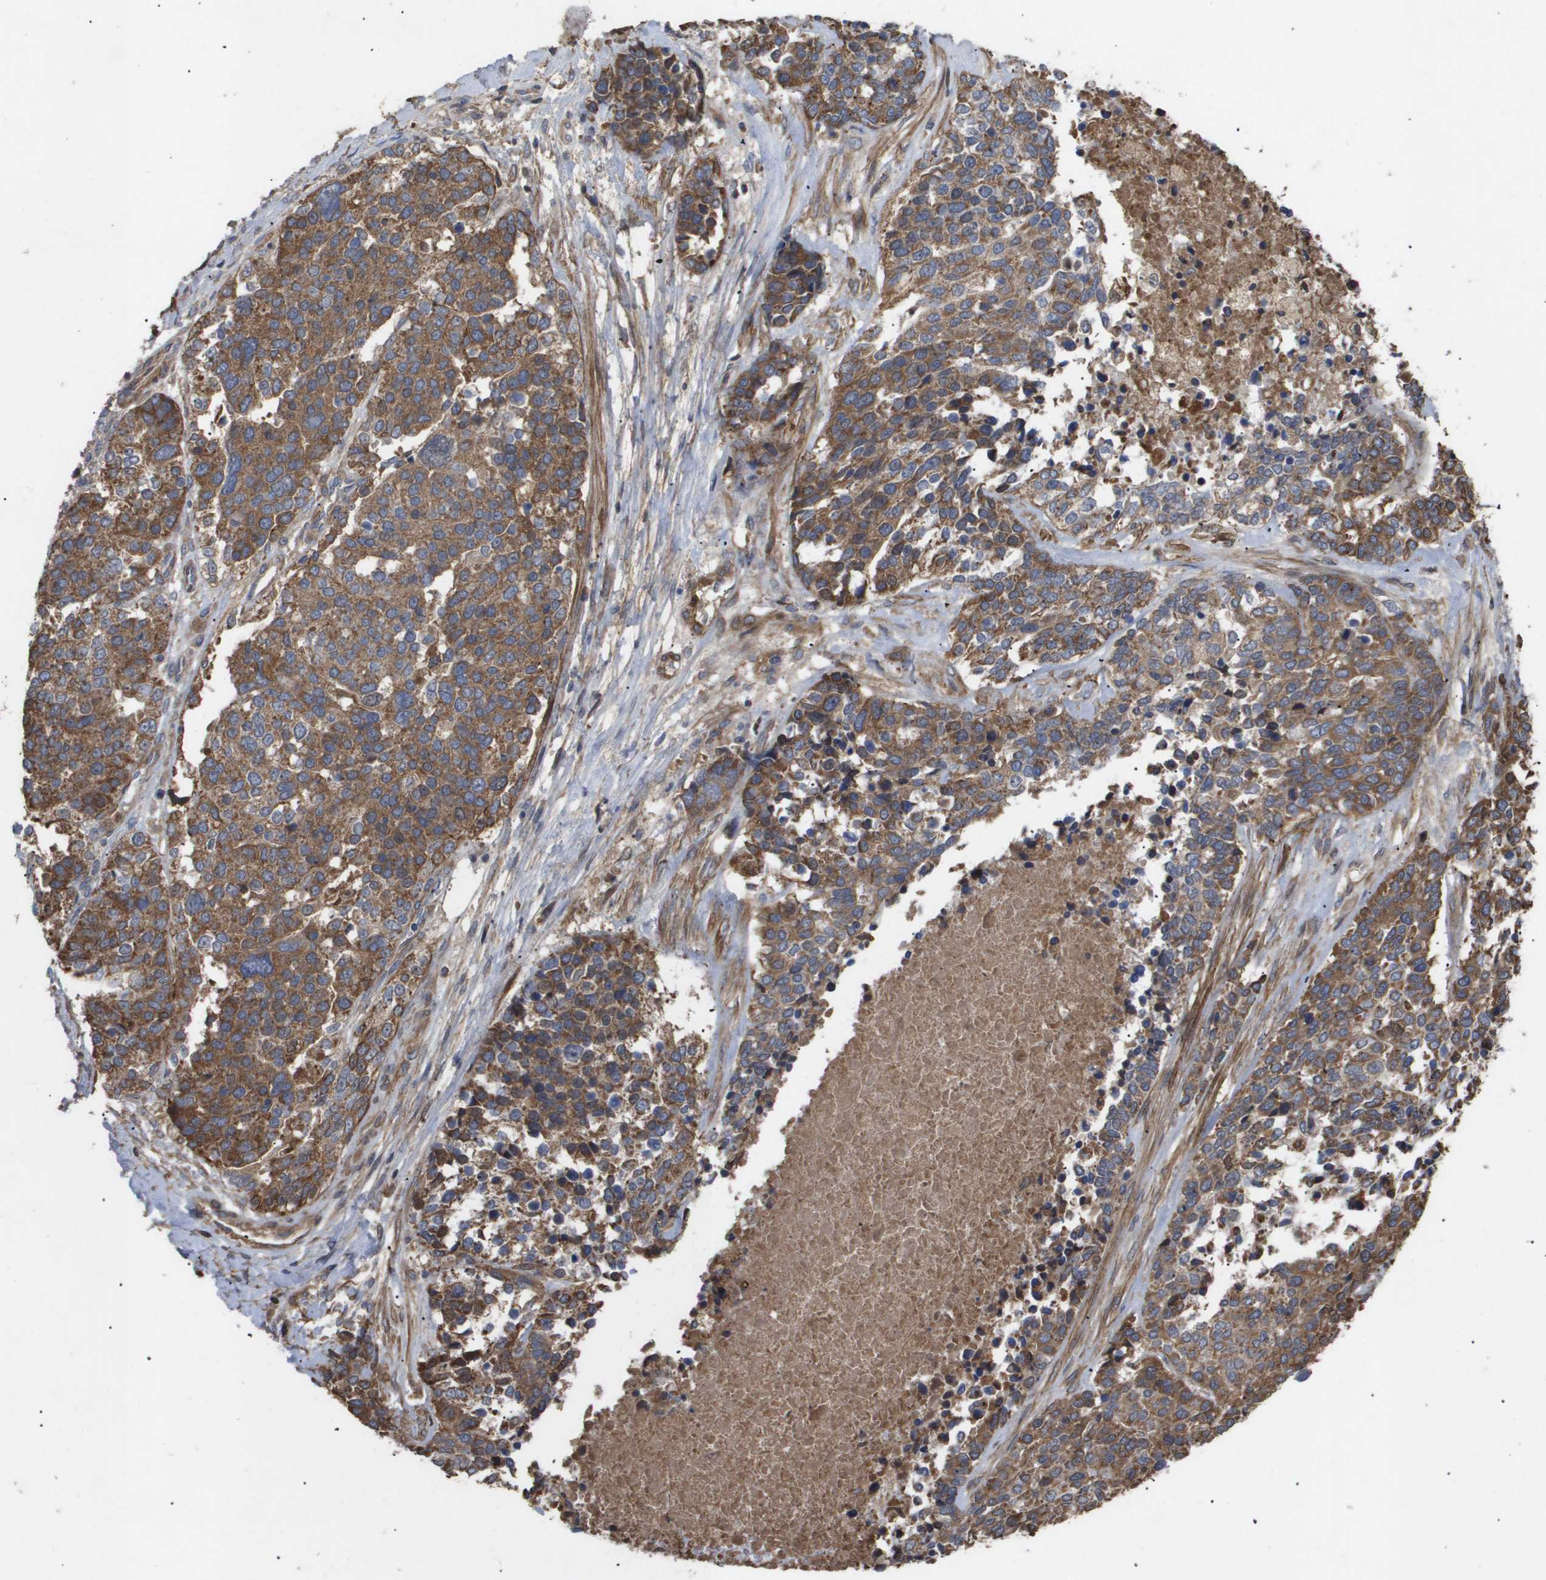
{"staining": {"intensity": "moderate", "quantity": ">75%", "location": "cytoplasmic/membranous"}, "tissue": "ovarian cancer", "cell_type": "Tumor cells", "image_type": "cancer", "snomed": [{"axis": "morphology", "description": "Cystadenocarcinoma, serous, NOS"}, {"axis": "topography", "description": "Ovary"}], "caption": "Moderate cytoplasmic/membranous positivity for a protein is seen in approximately >75% of tumor cells of ovarian cancer using IHC.", "gene": "TNS1", "patient": {"sex": "female", "age": 44}}